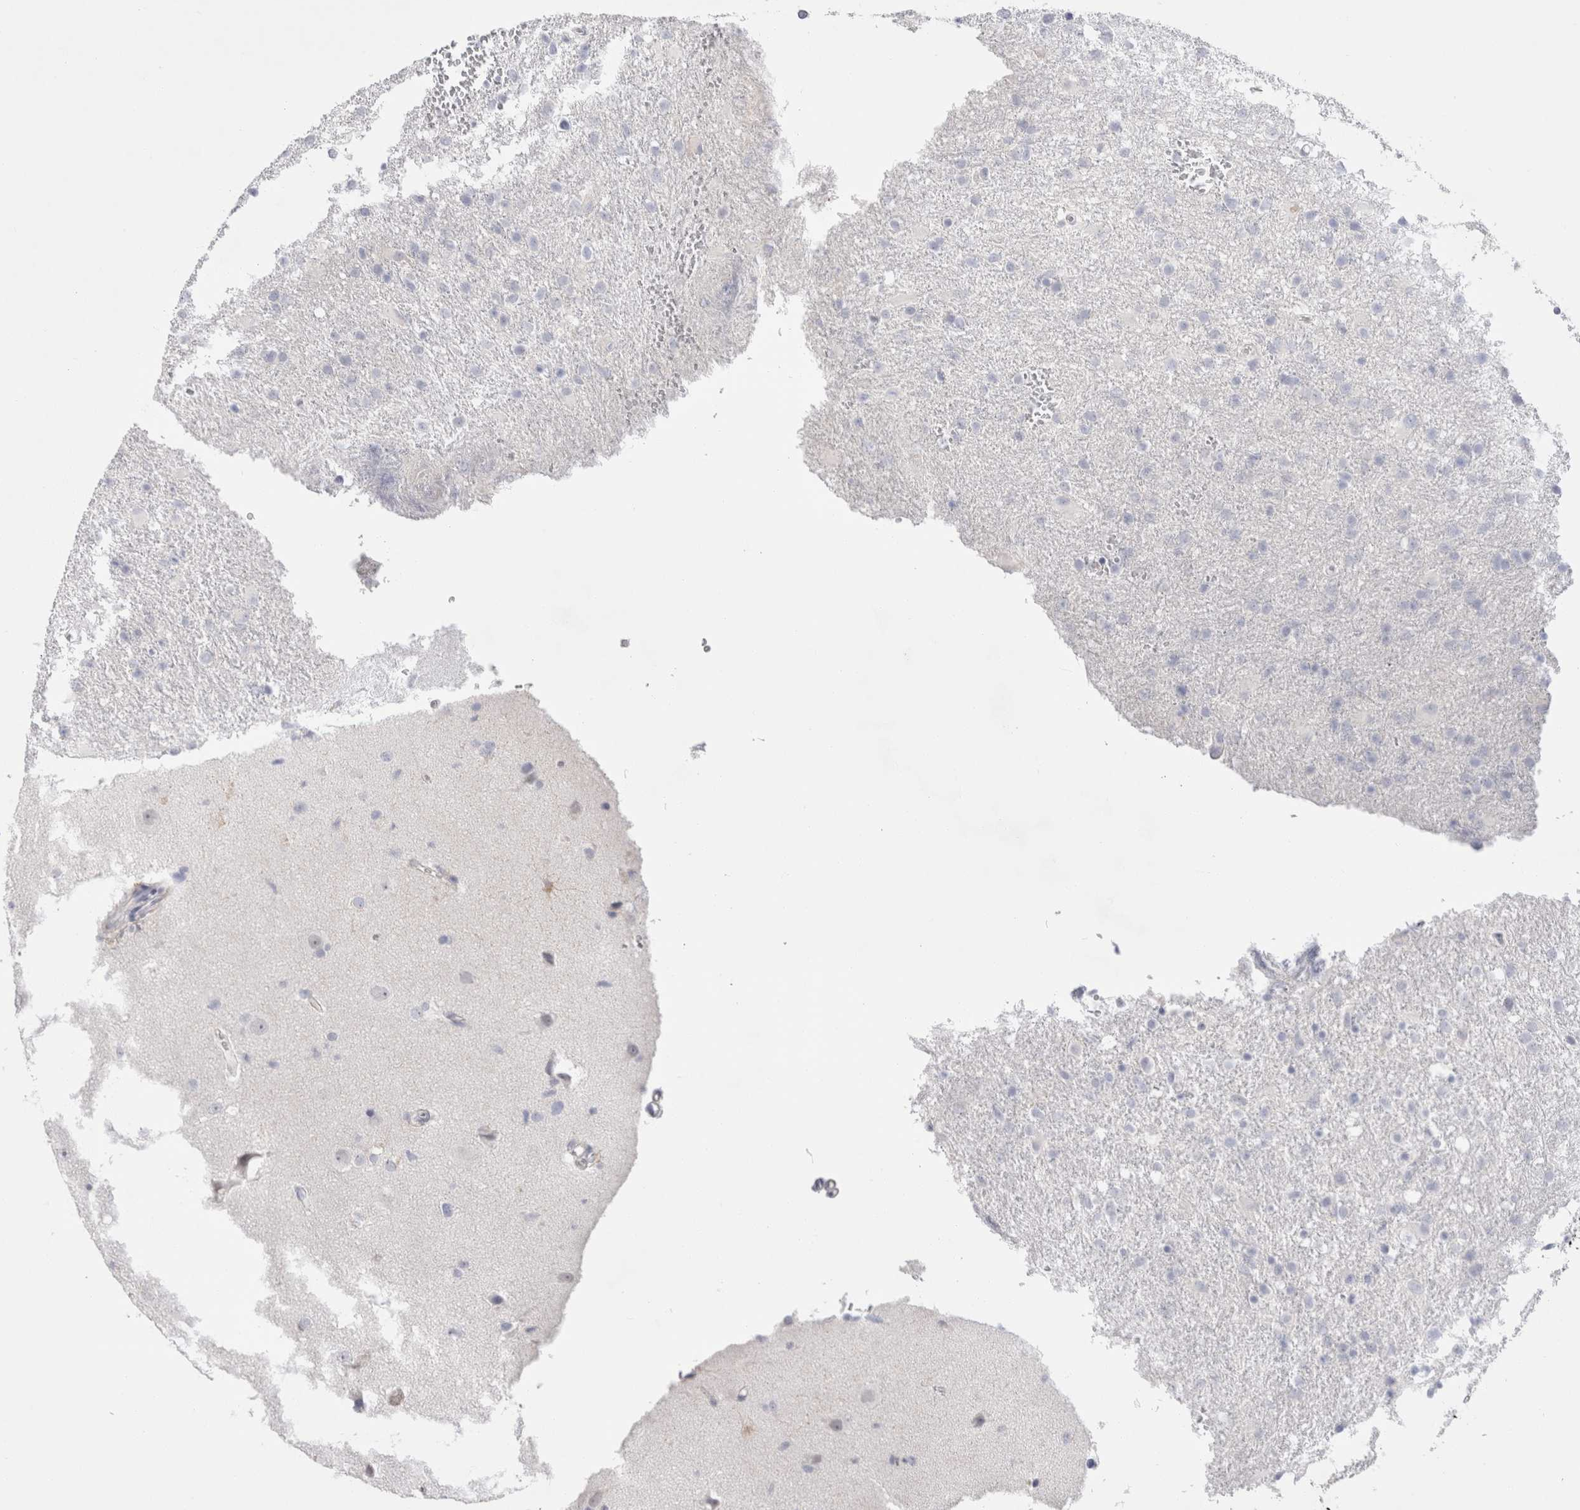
{"staining": {"intensity": "negative", "quantity": "none", "location": "none"}, "tissue": "glioma", "cell_type": "Tumor cells", "image_type": "cancer", "snomed": [{"axis": "morphology", "description": "Glioma, malignant, High grade"}, {"axis": "topography", "description": "Brain"}], "caption": "Human malignant glioma (high-grade) stained for a protein using immunohistochemistry (IHC) exhibits no positivity in tumor cells.", "gene": "SPINK2", "patient": {"sex": "female", "age": 57}}